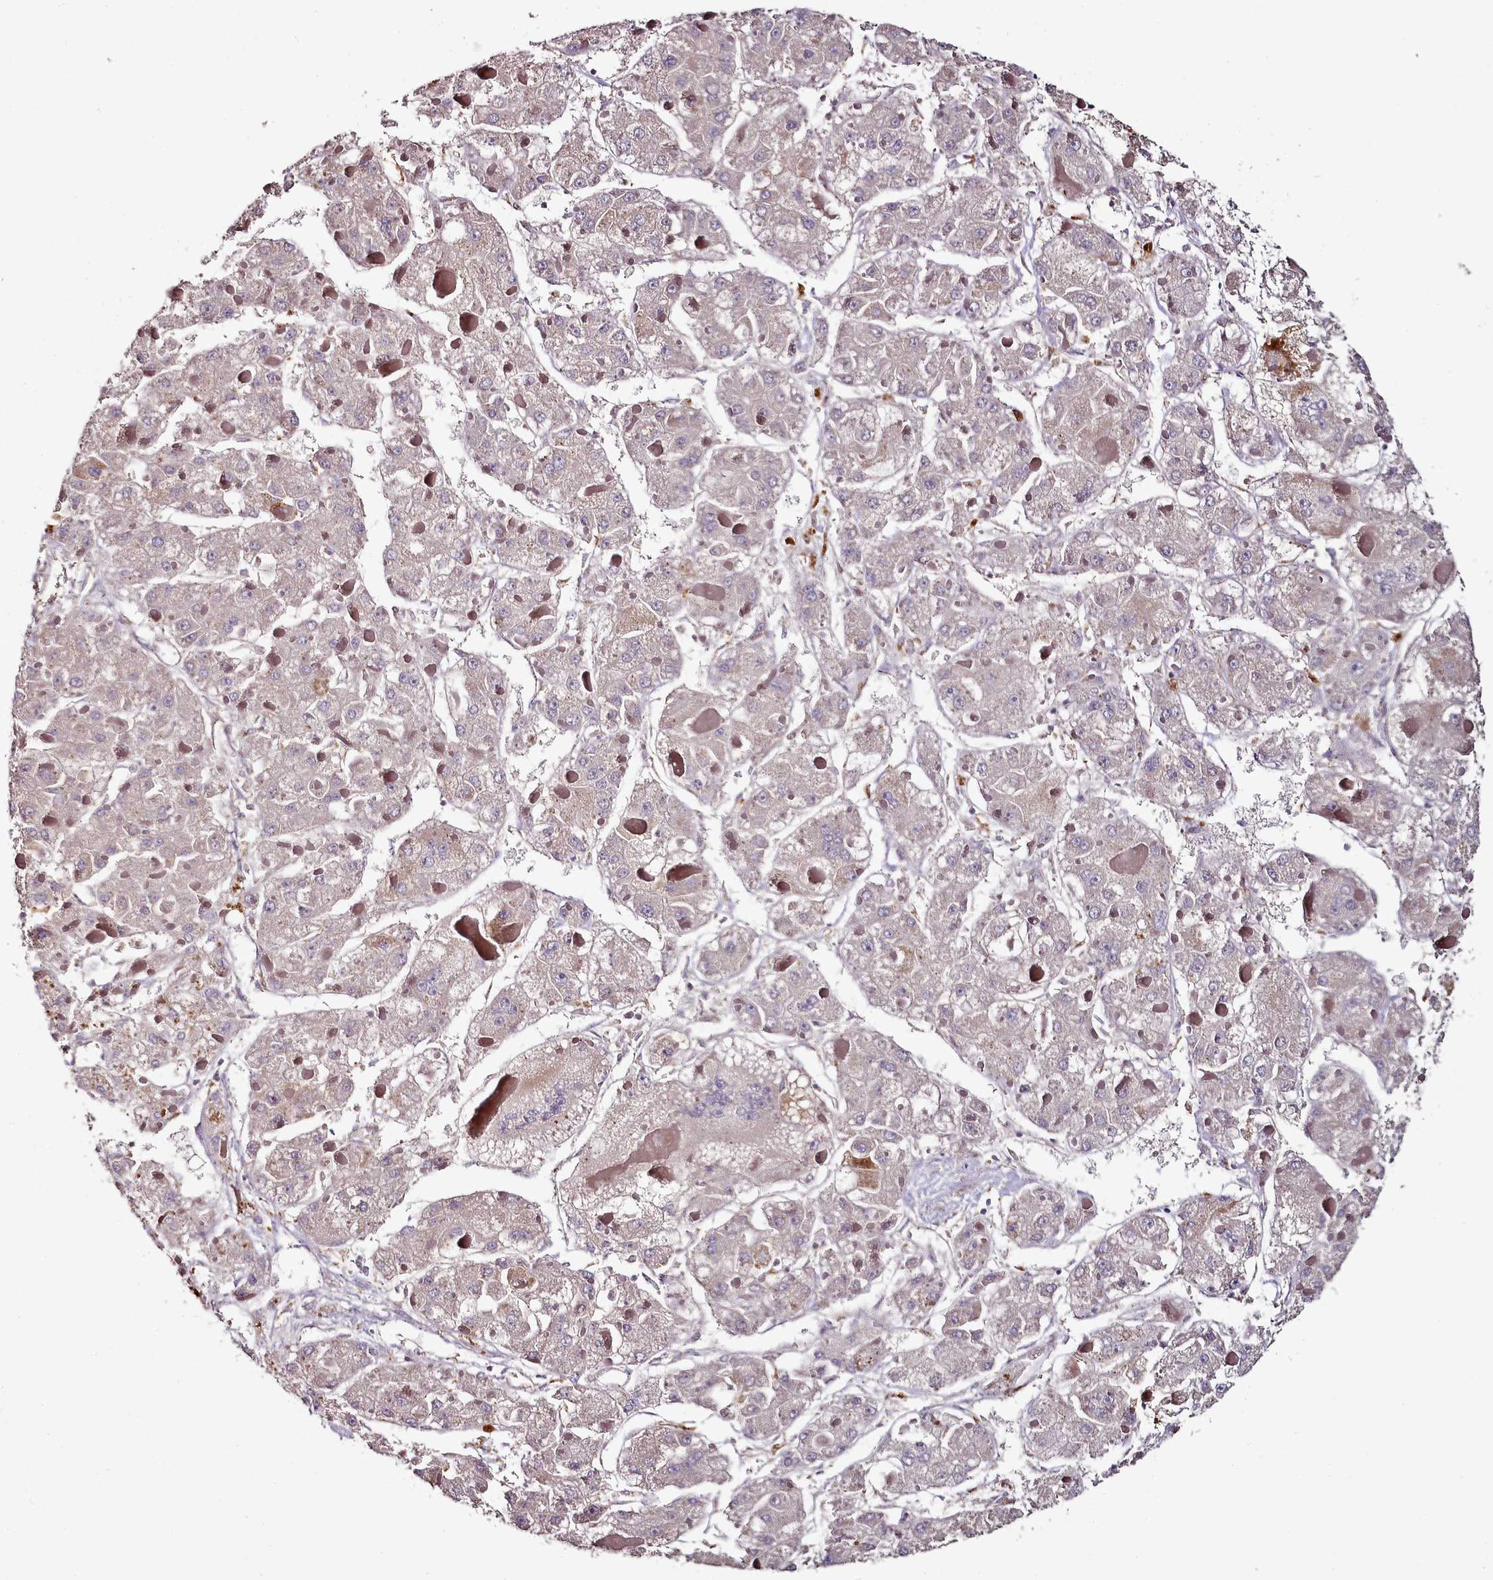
{"staining": {"intensity": "moderate", "quantity": "<25%", "location": "cytoplasmic/membranous"}, "tissue": "liver cancer", "cell_type": "Tumor cells", "image_type": "cancer", "snomed": [{"axis": "morphology", "description": "Carcinoma, Hepatocellular, NOS"}, {"axis": "topography", "description": "Liver"}], "caption": "Immunohistochemistry (DAB) staining of hepatocellular carcinoma (liver) shows moderate cytoplasmic/membranous protein positivity in about <25% of tumor cells.", "gene": "ACSS1", "patient": {"sex": "female", "age": 73}}